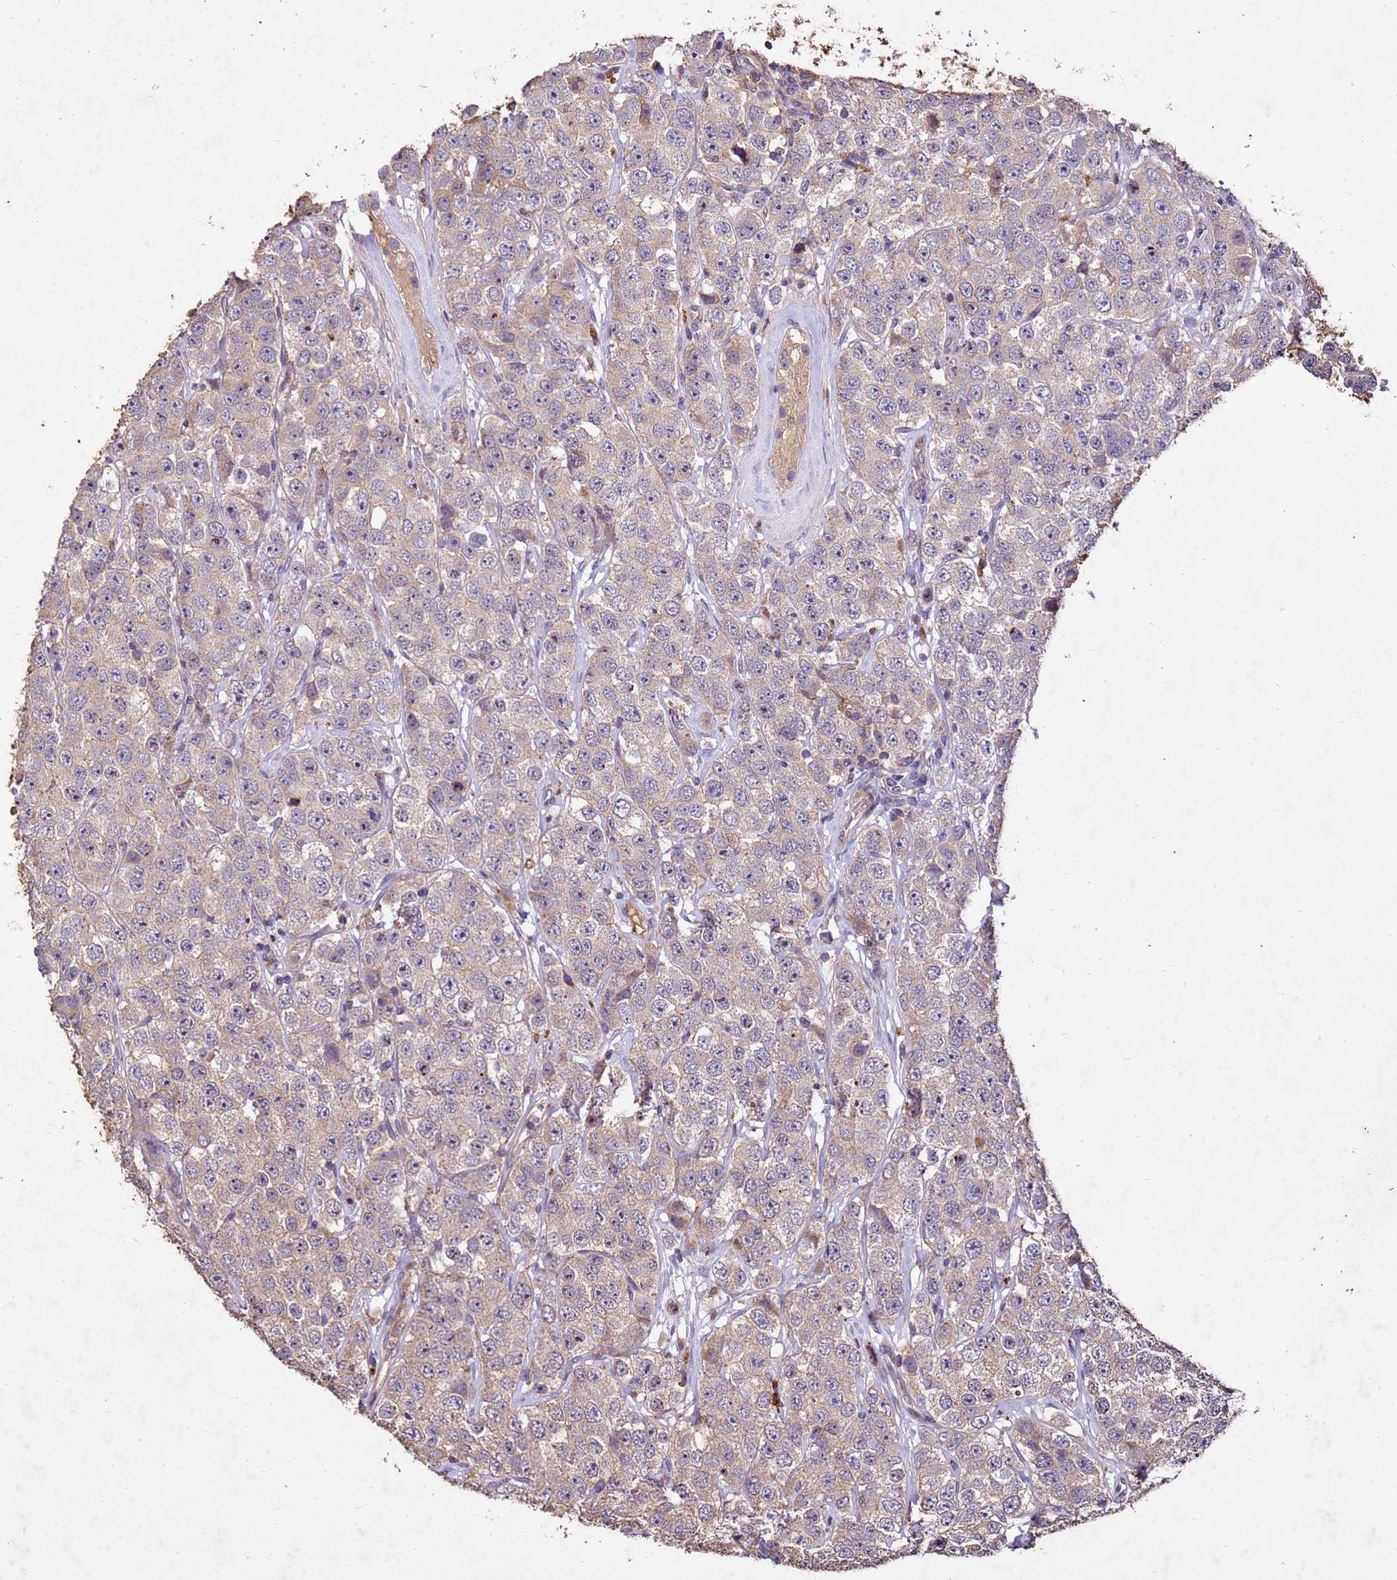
{"staining": {"intensity": "negative", "quantity": "none", "location": "none"}, "tissue": "testis cancer", "cell_type": "Tumor cells", "image_type": "cancer", "snomed": [{"axis": "morphology", "description": "Seminoma, NOS"}, {"axis": "topography", "description": "Testis"}], "caption": "This is a micrograph of immunohistochemistry (IHC) staining of testis cancer (seminoma), which shows no positivity in tumor cells.", "gene": "TOR4A", "patient": {"sex": "male", "age": 28}}